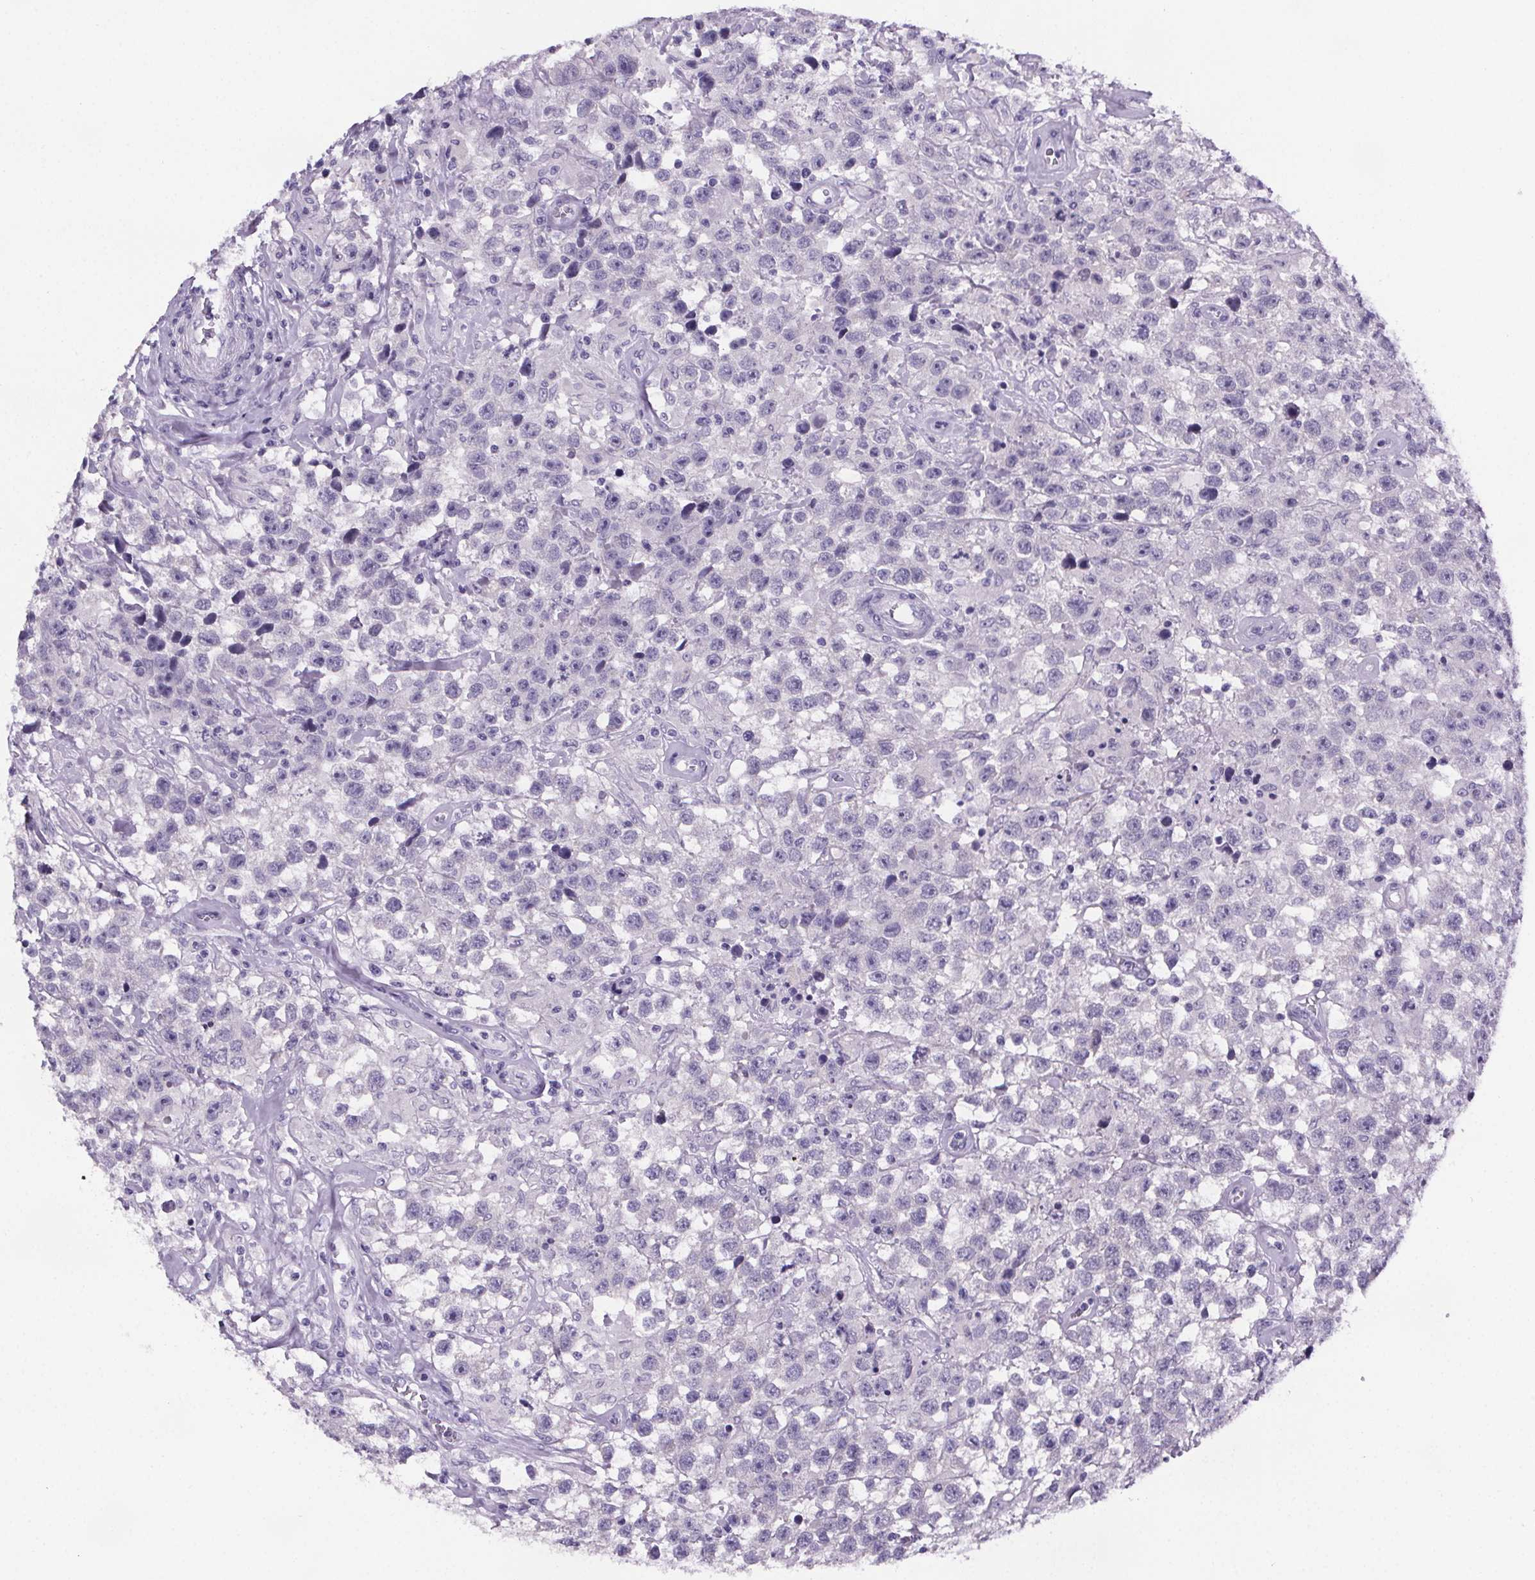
{"staining": {"intensity": "negative", "quantity": "none", "location": "none"}, "tissue": "testis cancer", "cell_type": "Tumor cells", "image_type": "cancer", "snomed": [{"axis": "morphology", "description": "Seminoma, NOS"}, {"axis": "topography", "description": "Testis"}], "caption": "Image shows no significant protein expression in tumor cells of testis seminoma. Nuclei are stained in blue.", "gene": "CUBN", "patient": {"sex": "male", "age": 43}}